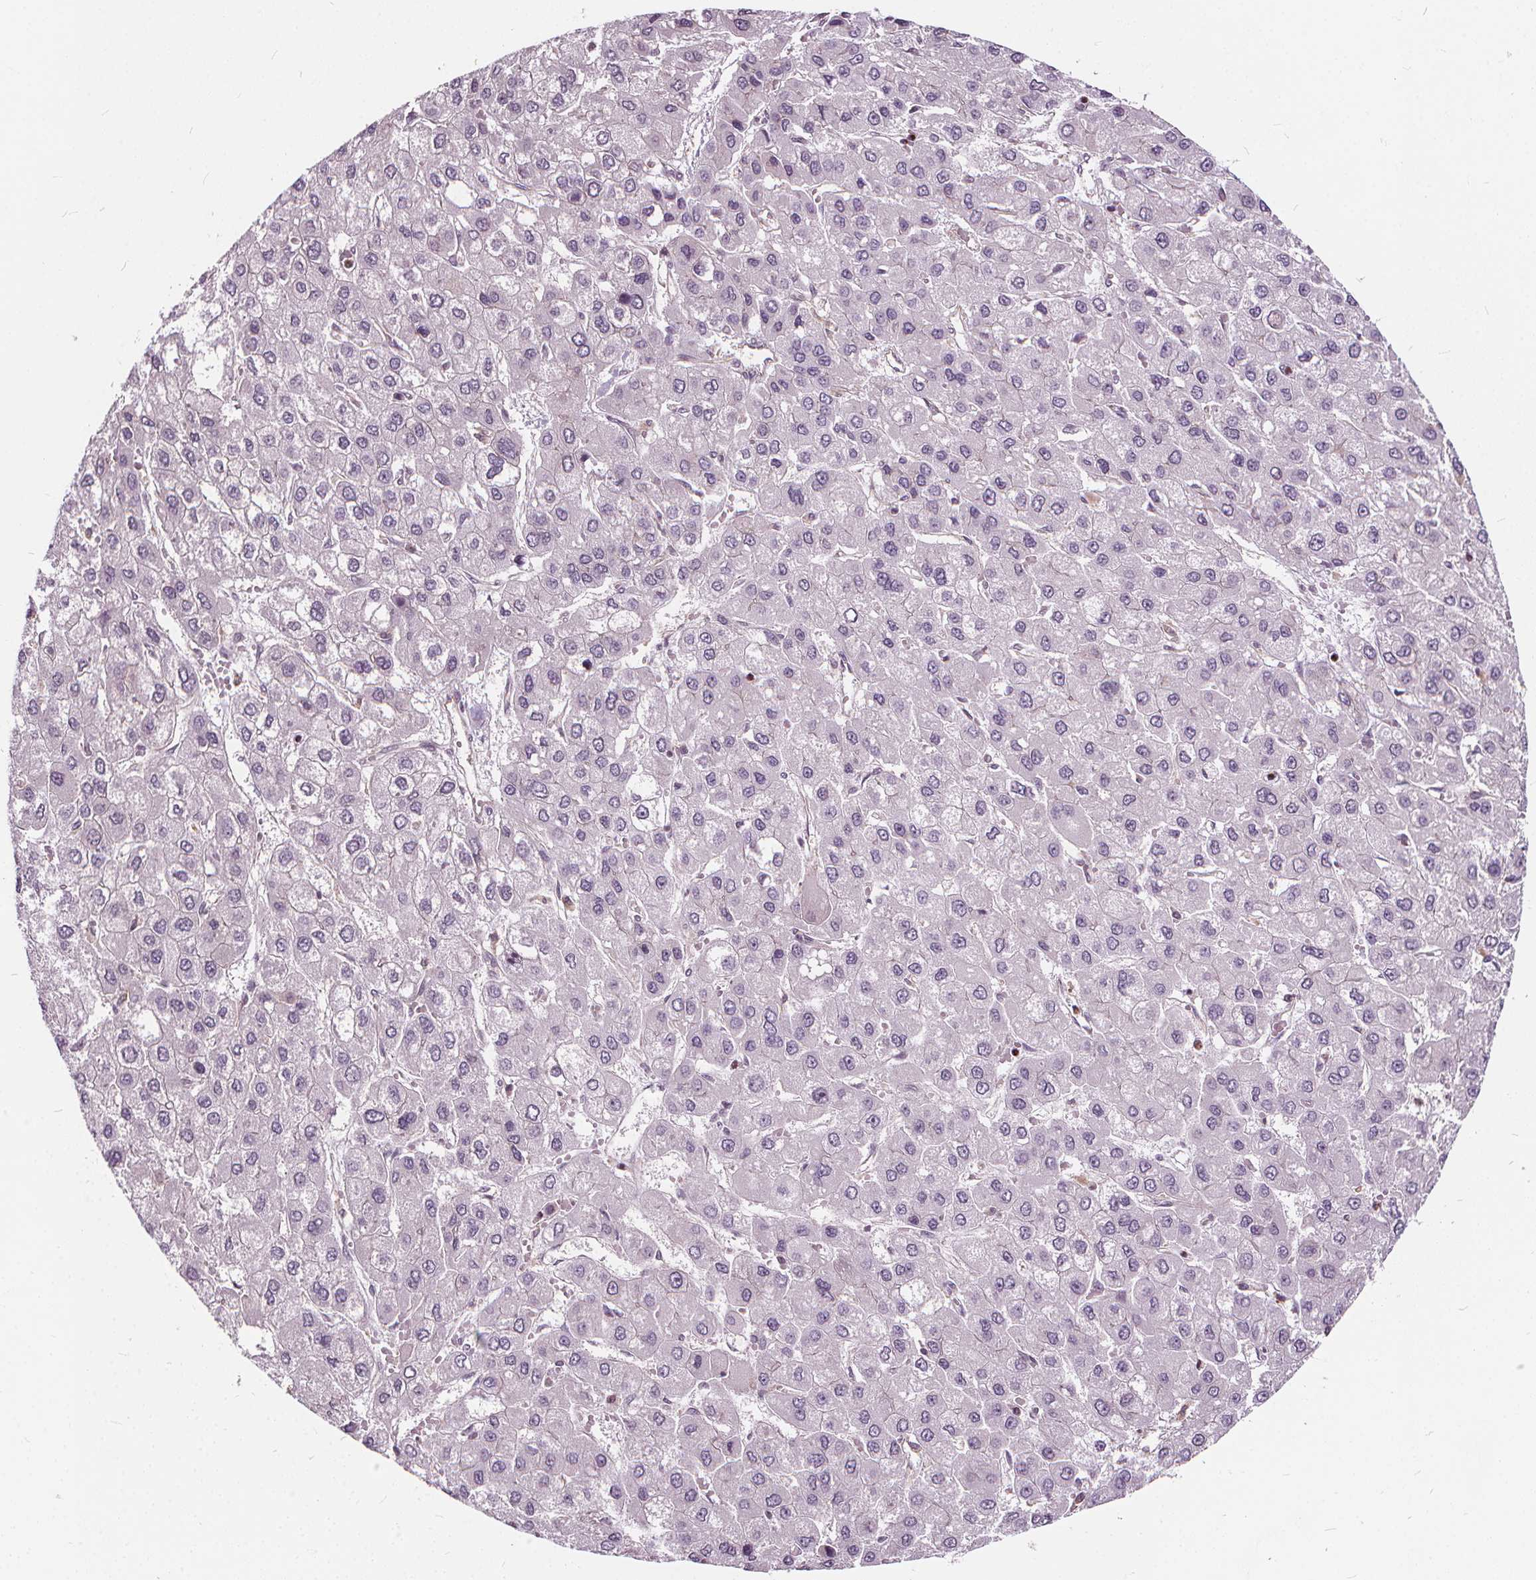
{"staining": {"intensity": "negative", "quantity": "none", "location": "none"}, "tissue": "liver cancer", "cell_type": "Tumor cells", "image_type": "cancer", "snomed": [{"axis": "morphology", "description": "Carcinoma, Hepatocellular, NOS"}, {"axis": "topography", "description": "Liver"}], "caption": "Immunohistochemistry (IHC) photomicrograph of neoplastic tissue: human liver hepatocellular carcinoma stained with DAB exhibits no significant protein expression in tumor cells.", "gene": "INPP5E", "patient": {"sex": "female", "age": 41}}